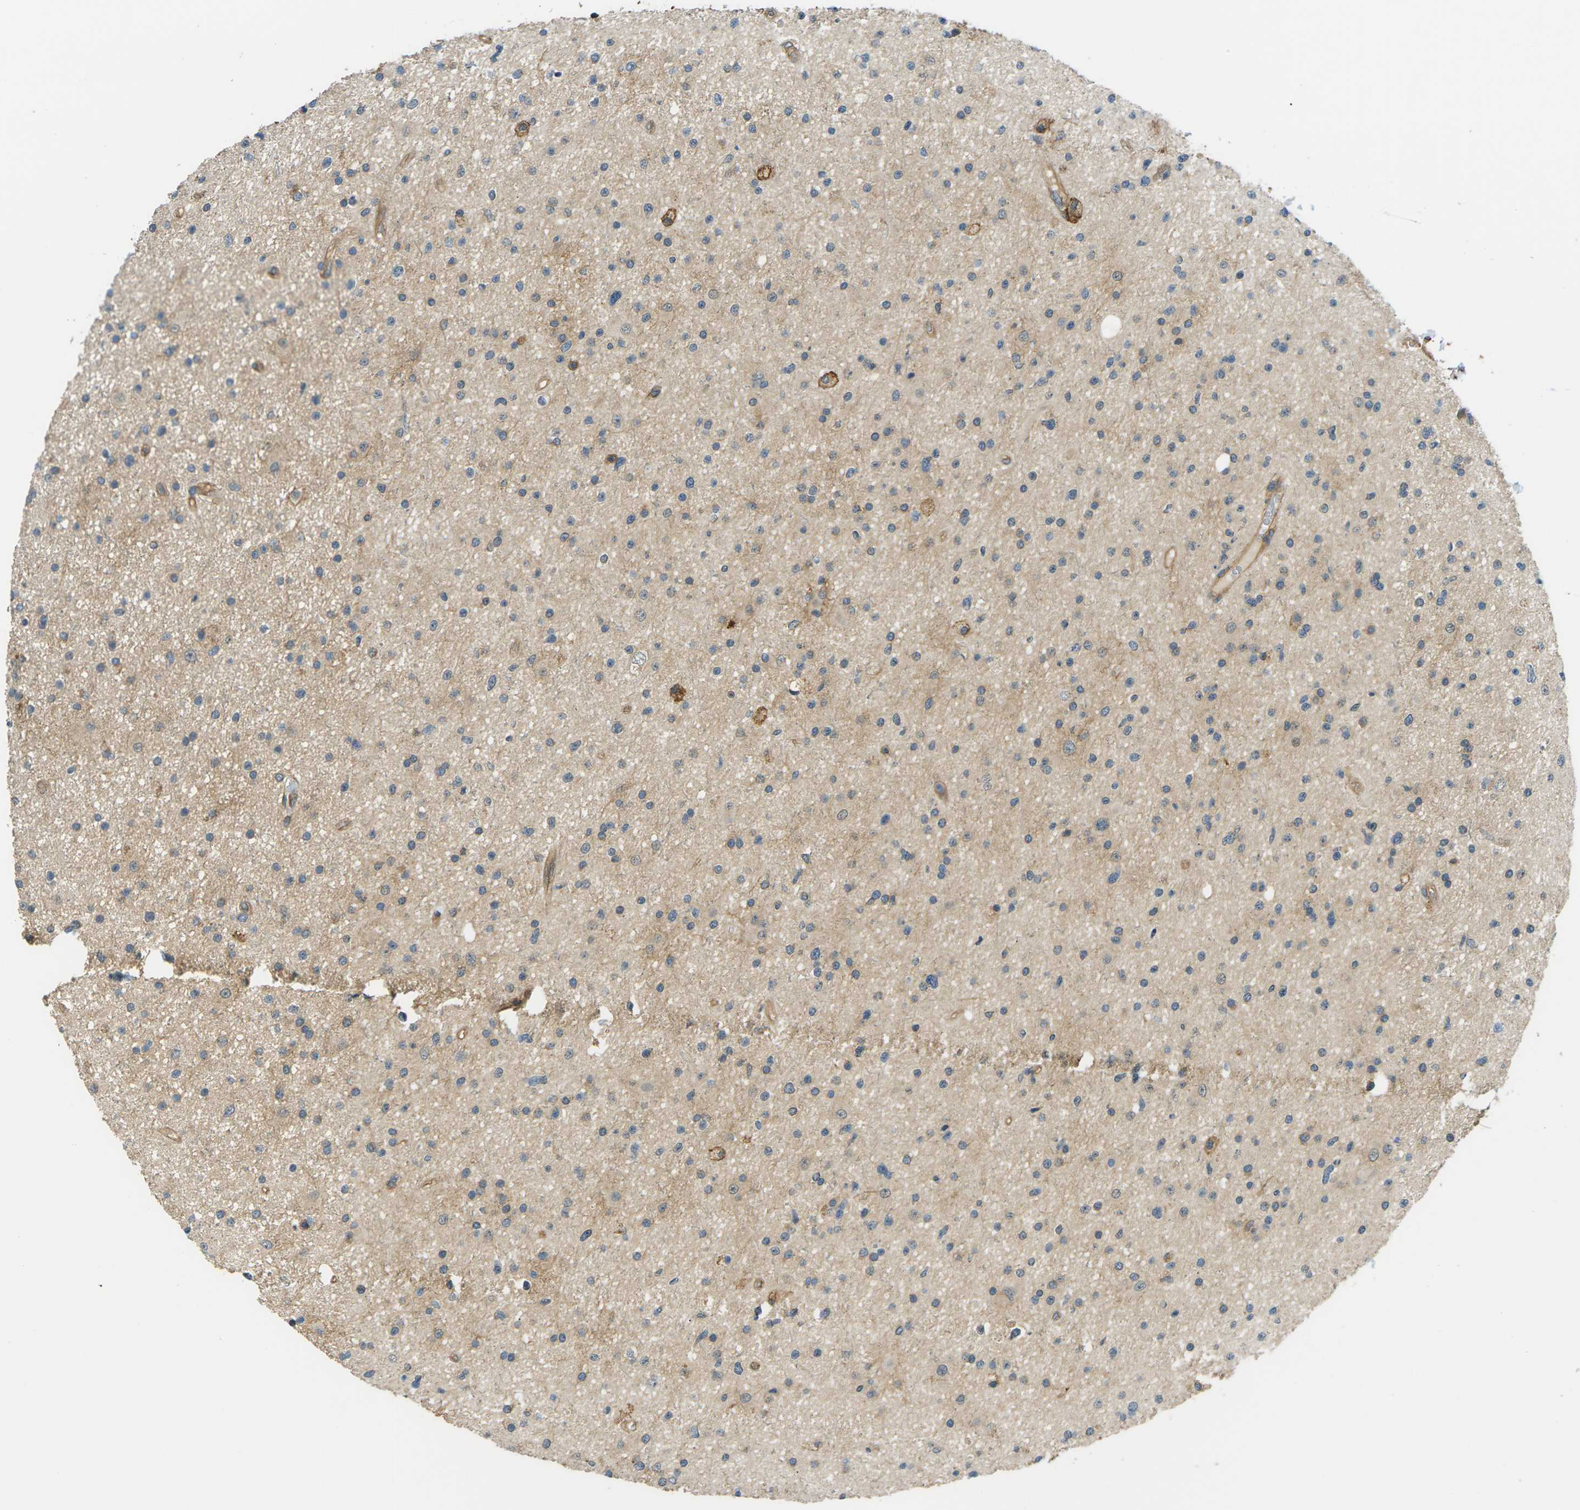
{"staining": {"intensity": "weak", "quantity": "25%-75%", "location": "cytoplasmic/membranous"}, "tissue": "glioma", "cell_type": "Tumor cells", "image_type": "cancer", "snomed": [{"axis": "morphology", "description": "Glioma, malignant, High grade"}, {"axis": "topography", "description": "Brain"}], "caption": "Protein staining by immunohistochemistry (IHC) displays weak cytoplasmic/membranous positivity in approximately 25%-75% of tumor cells in malignant glioma (high-grade).", "gene": "DDHD2", "patient": {"sex": "male", "age": 33}}